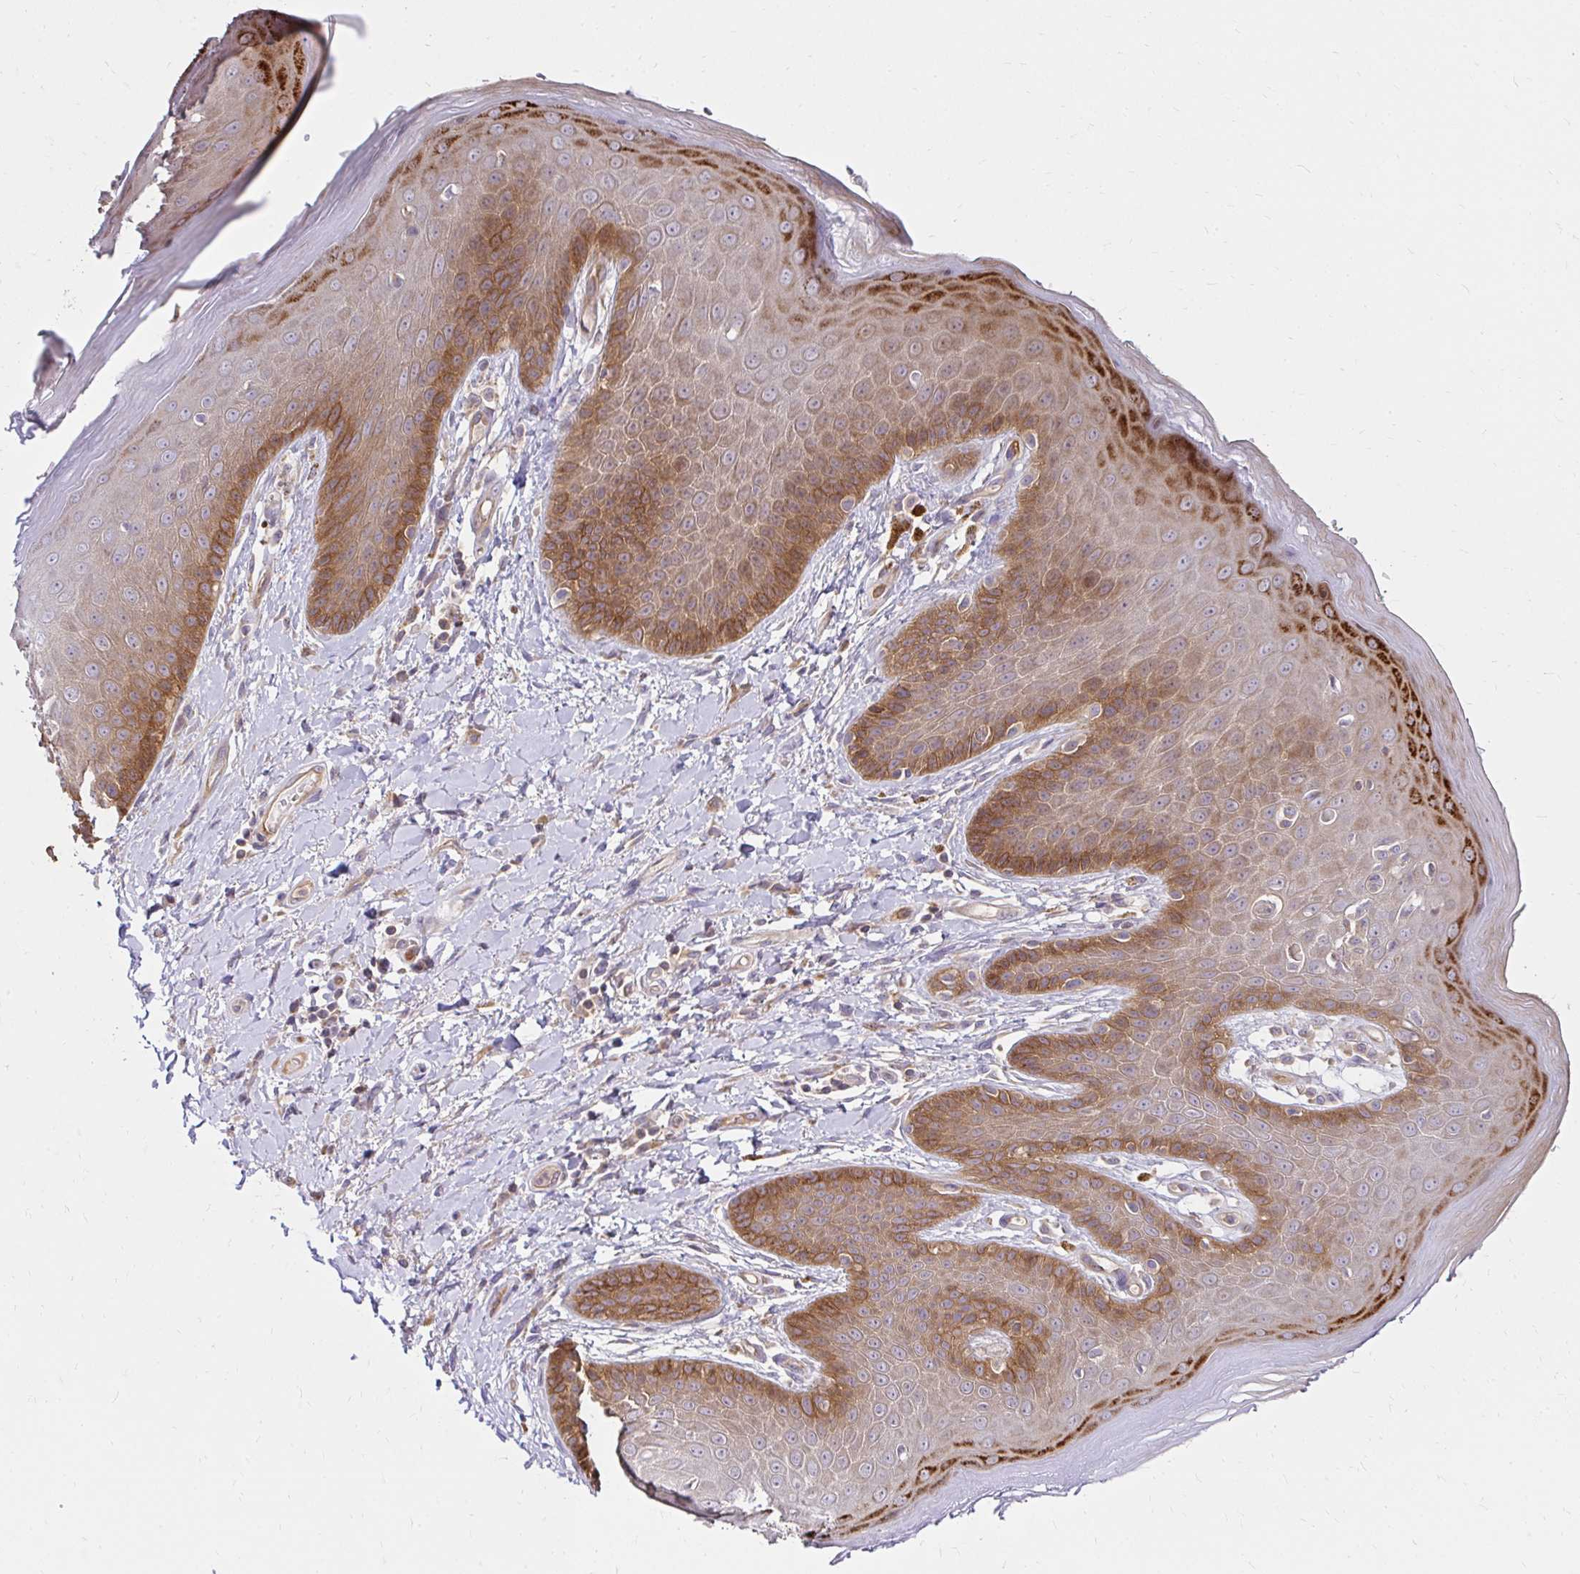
{"staining": {"intensity": "strong", "quantity": "<25%", "location": "cytoplasmic/membranous"}, "tissue": "skin", "cell_type": "Epidermal cells", "image_type": "normal", "snomed": [{"axis": "morphology", "description": "Normal tissue, NOS"}, {"axis": "topography", "description": "Anal"}, {"axis": "topography", "description": "Peripheral nerve tissue"}], "caption": "Immunohistochemistry micrograph of benign human skin stained for a protein (brown), which reveals medium levels of strong cytoplasmic/membranous expression in about <25% of epidermal cells.", "gene": "ITGA2", "patient": {"sex": "male", "age": 51}}